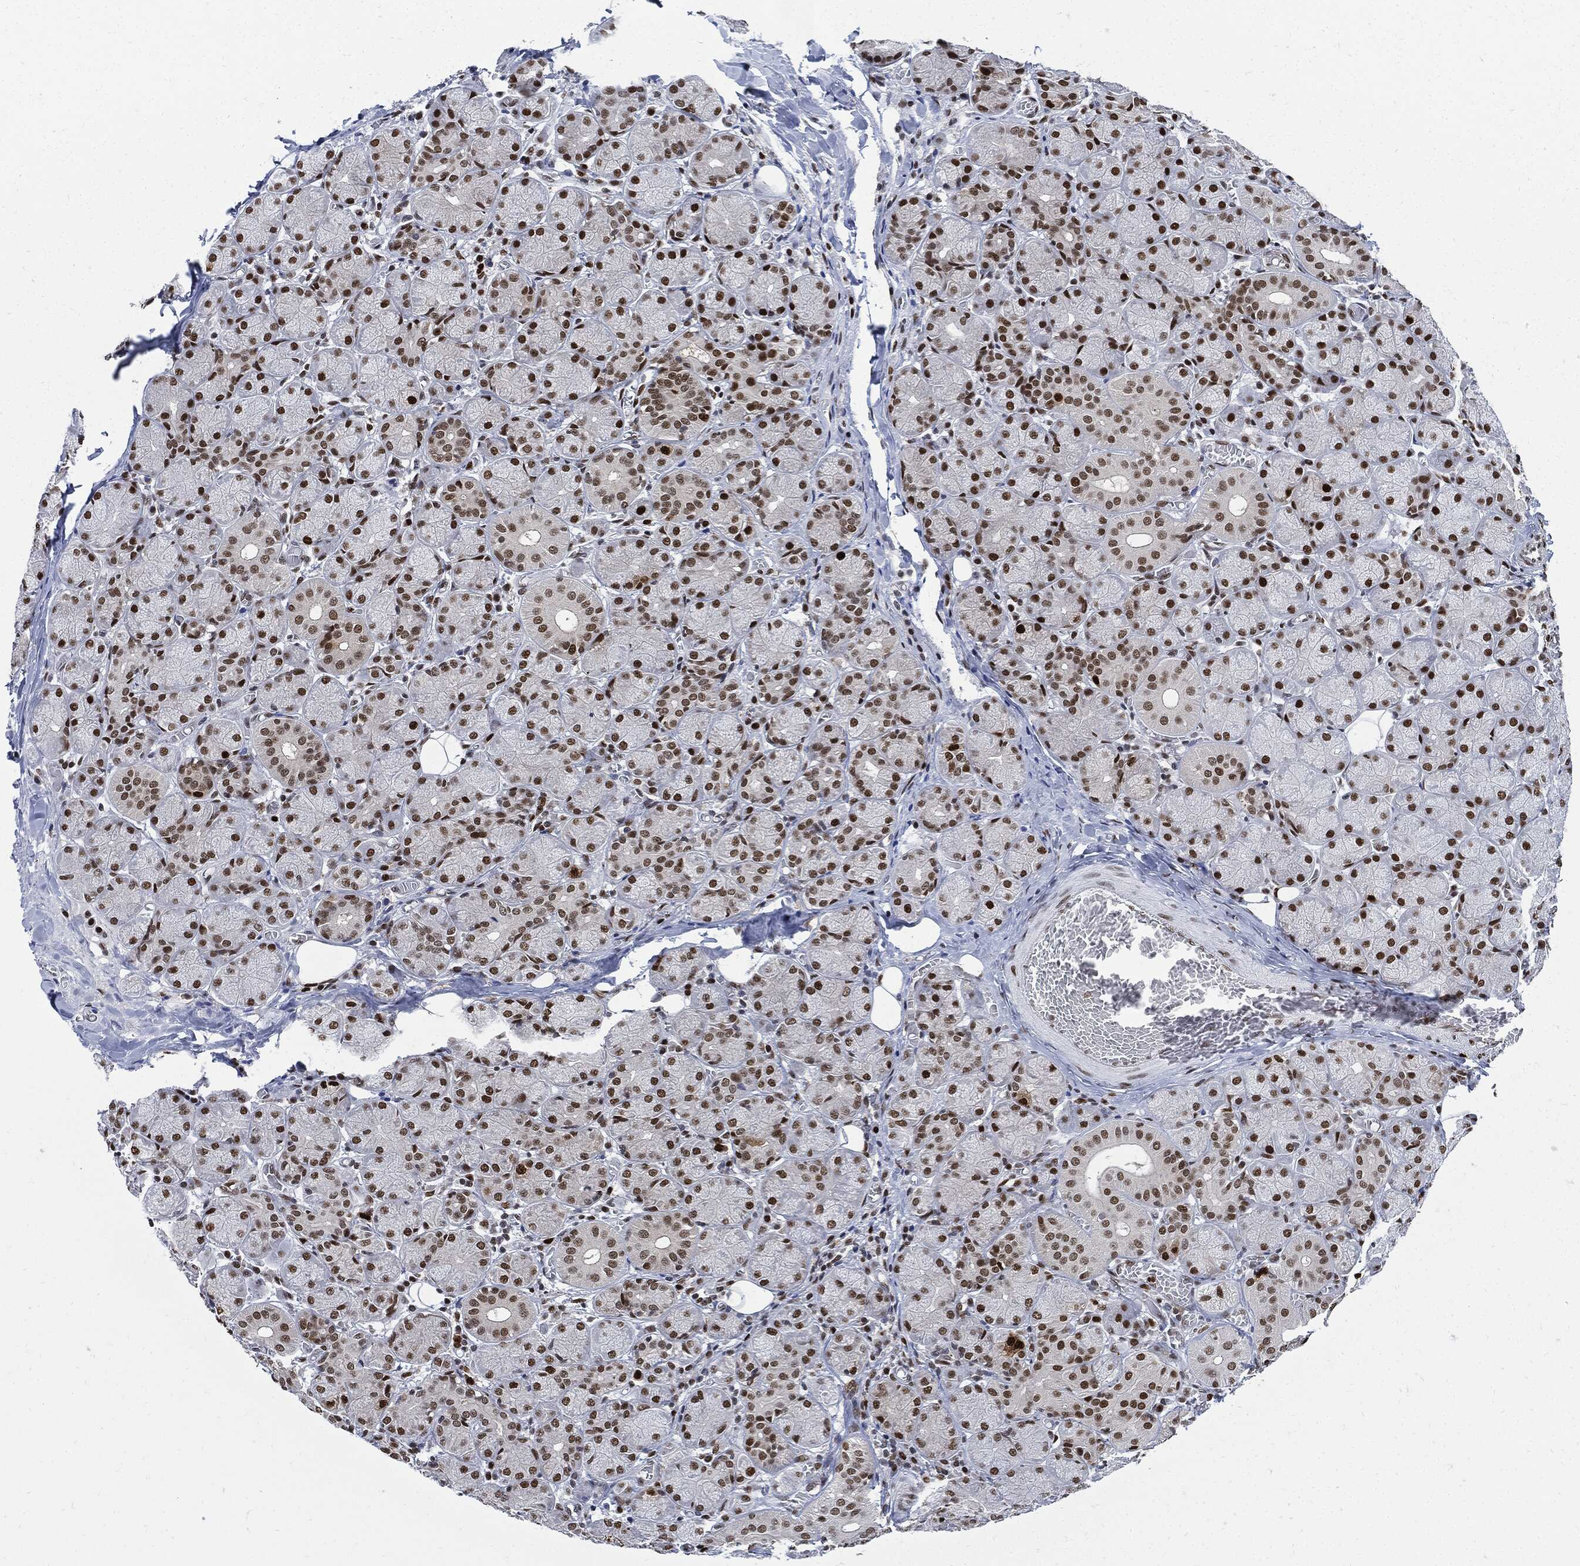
{"staining": {"intensity": "strong", "quantity": ">75%", "location": "nuclear"}, "tissue": "salivary gland", "cell_type": "Glandular cells", "image_type": "normal", "snomed": [{"axis": "morphology", "description": "Normal tissue, NOS"}, {"axis": "topography", "description": "Salivary gland"}, {"axis": "topography", "description": "Peripheral nerve tissue"}], "caption": "This photomicrograph shows immunohistochemistry (IHC) staining of normal salivary gland, with high strong nuclear expression in approximately >75% of glandular cells.", "gene": "PCNA", "patient": {"sex": "female", "age": 24}}